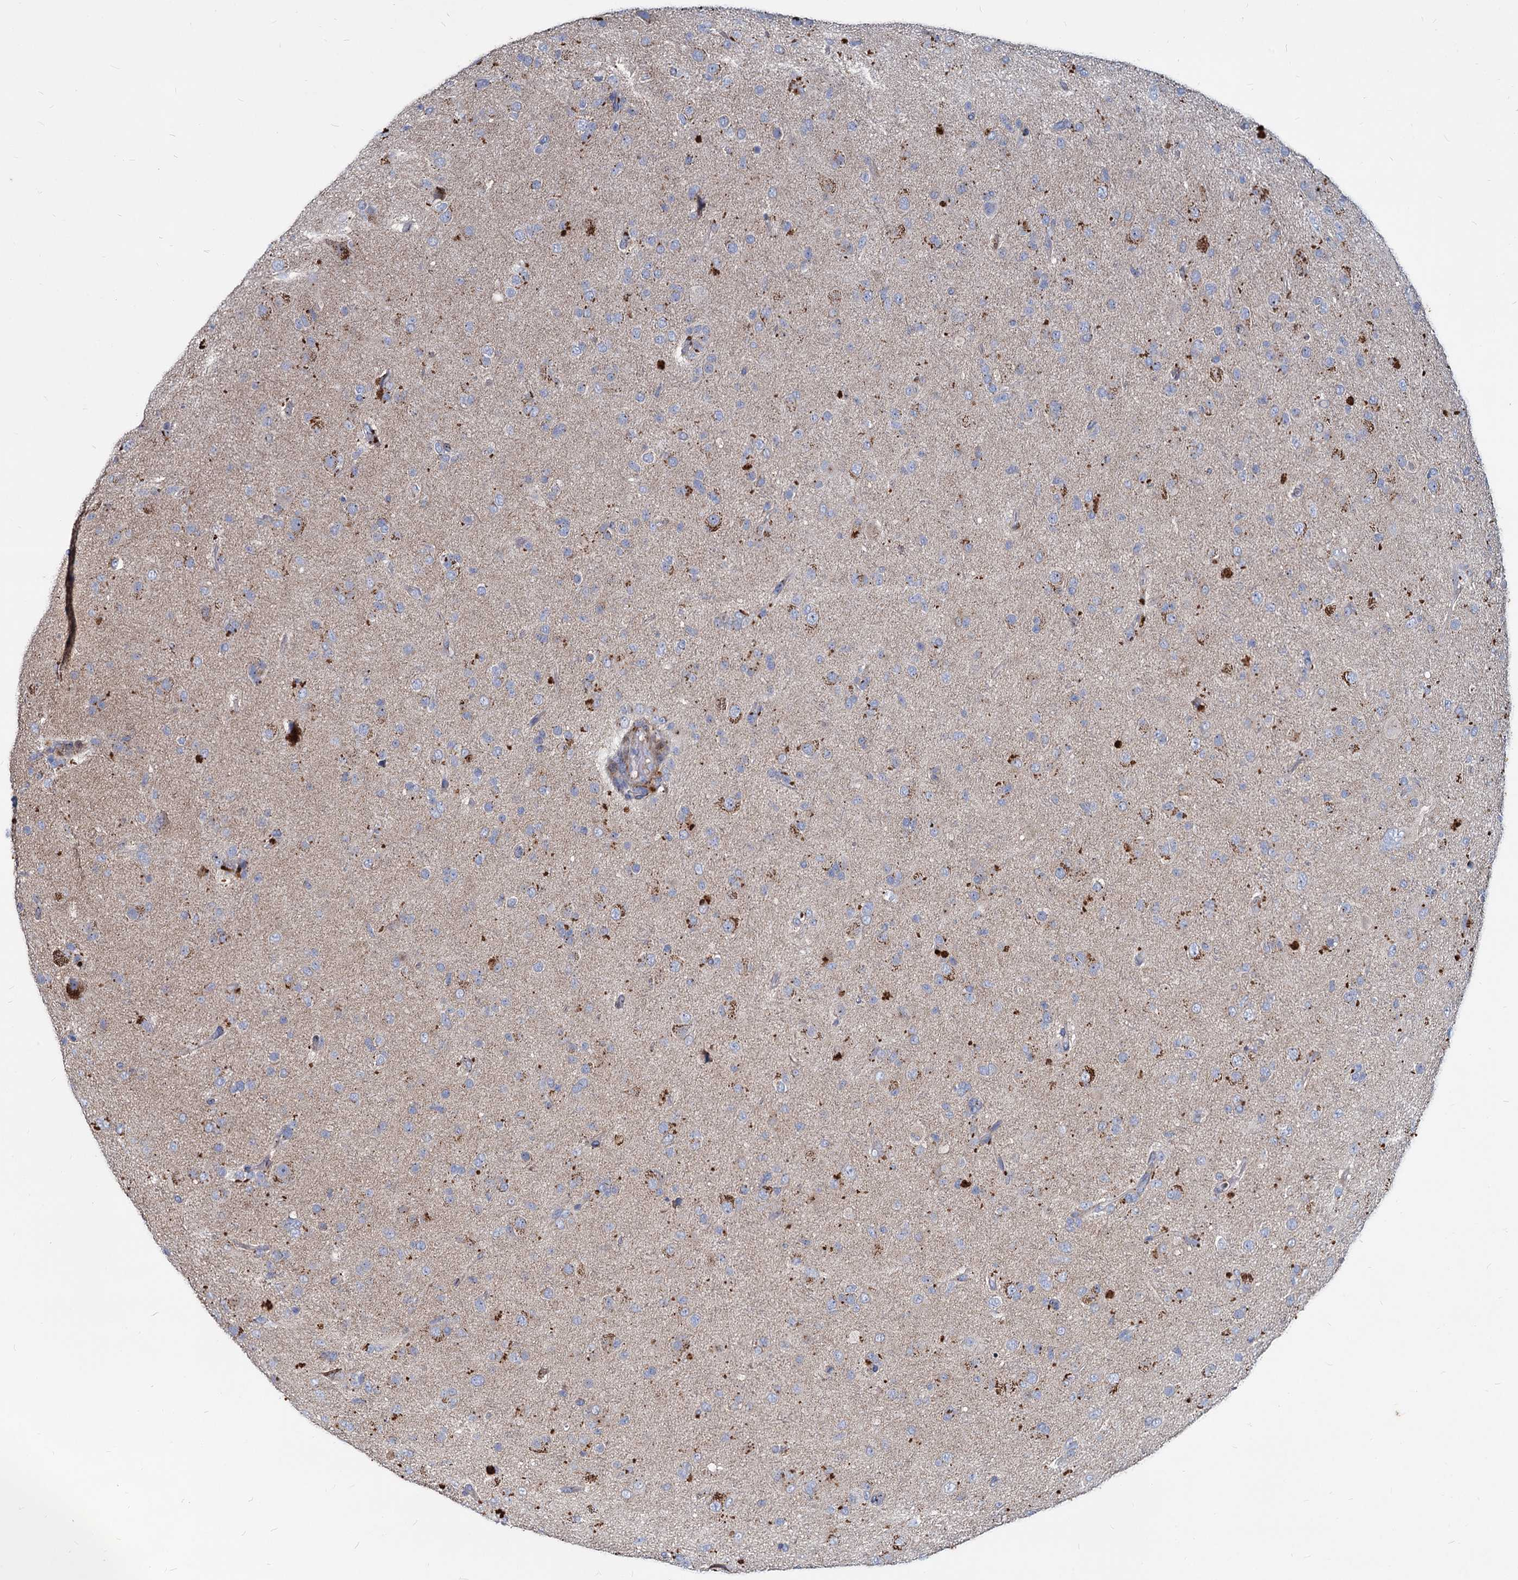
{"staining": {"intensity": "moderate", "quantity": "<25%", "location": "cytoplasmic/membranous"}, "tissue": "glioma", "cell_type": "Tumor cells", "image_type": "cancer", "snomed": [{"axis": "morphology", "description": "Glioma, malignant, Low grade"}, {"axis": "topography", "description": "Brain"}], "caption": "Brown immunohistochemical staining in glioma shows moderate cytoplasmic/membranous expression in about <25% of tumor cells.", "gene": "AGBL4", "patient": {"sex": "male", "age": 65}}